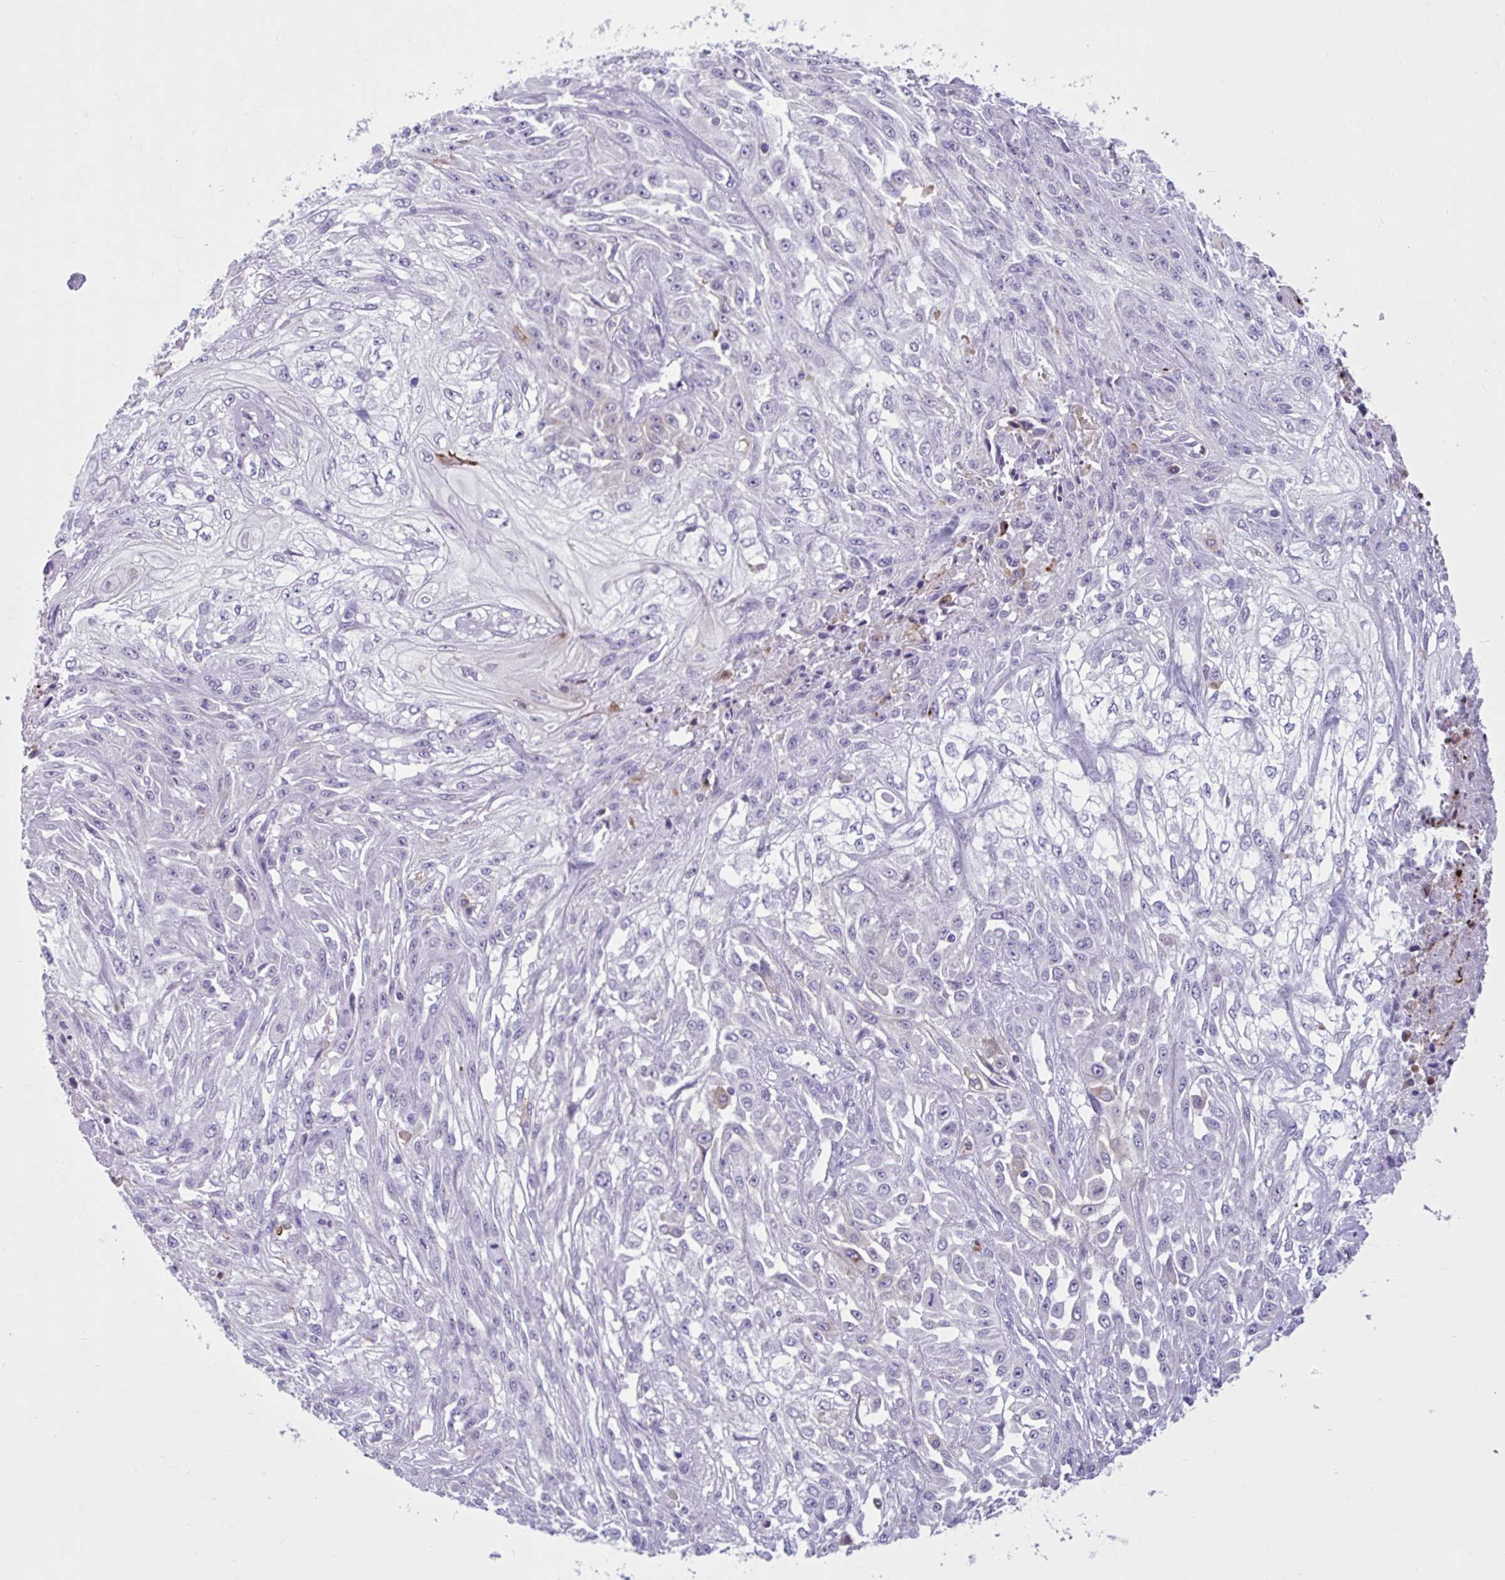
{"staining": {"intensity": "negative", "quantity": "none", "location": "none"}, "tissue": "skin cancer", "cell_type": "Tumor cells", "image_type": "cancer", "snomed": [{"axis": "morphology", "description": "Squamous cell carcinoma, NOS"}, {"axis": "morphology", "description": "Squamous cell carcinoma, metastatic, NOS"}, {"axis": "topography", "description": "Skin"}, {"axis": "topography", "description": "Lymph node"}], "caption": "Protein analysis of skin metastatic squamous cell carcinoma reveals no significant expression in tumor cells.", "gene": "CEP120", "patient": {"sex": "male", "age": 75}}